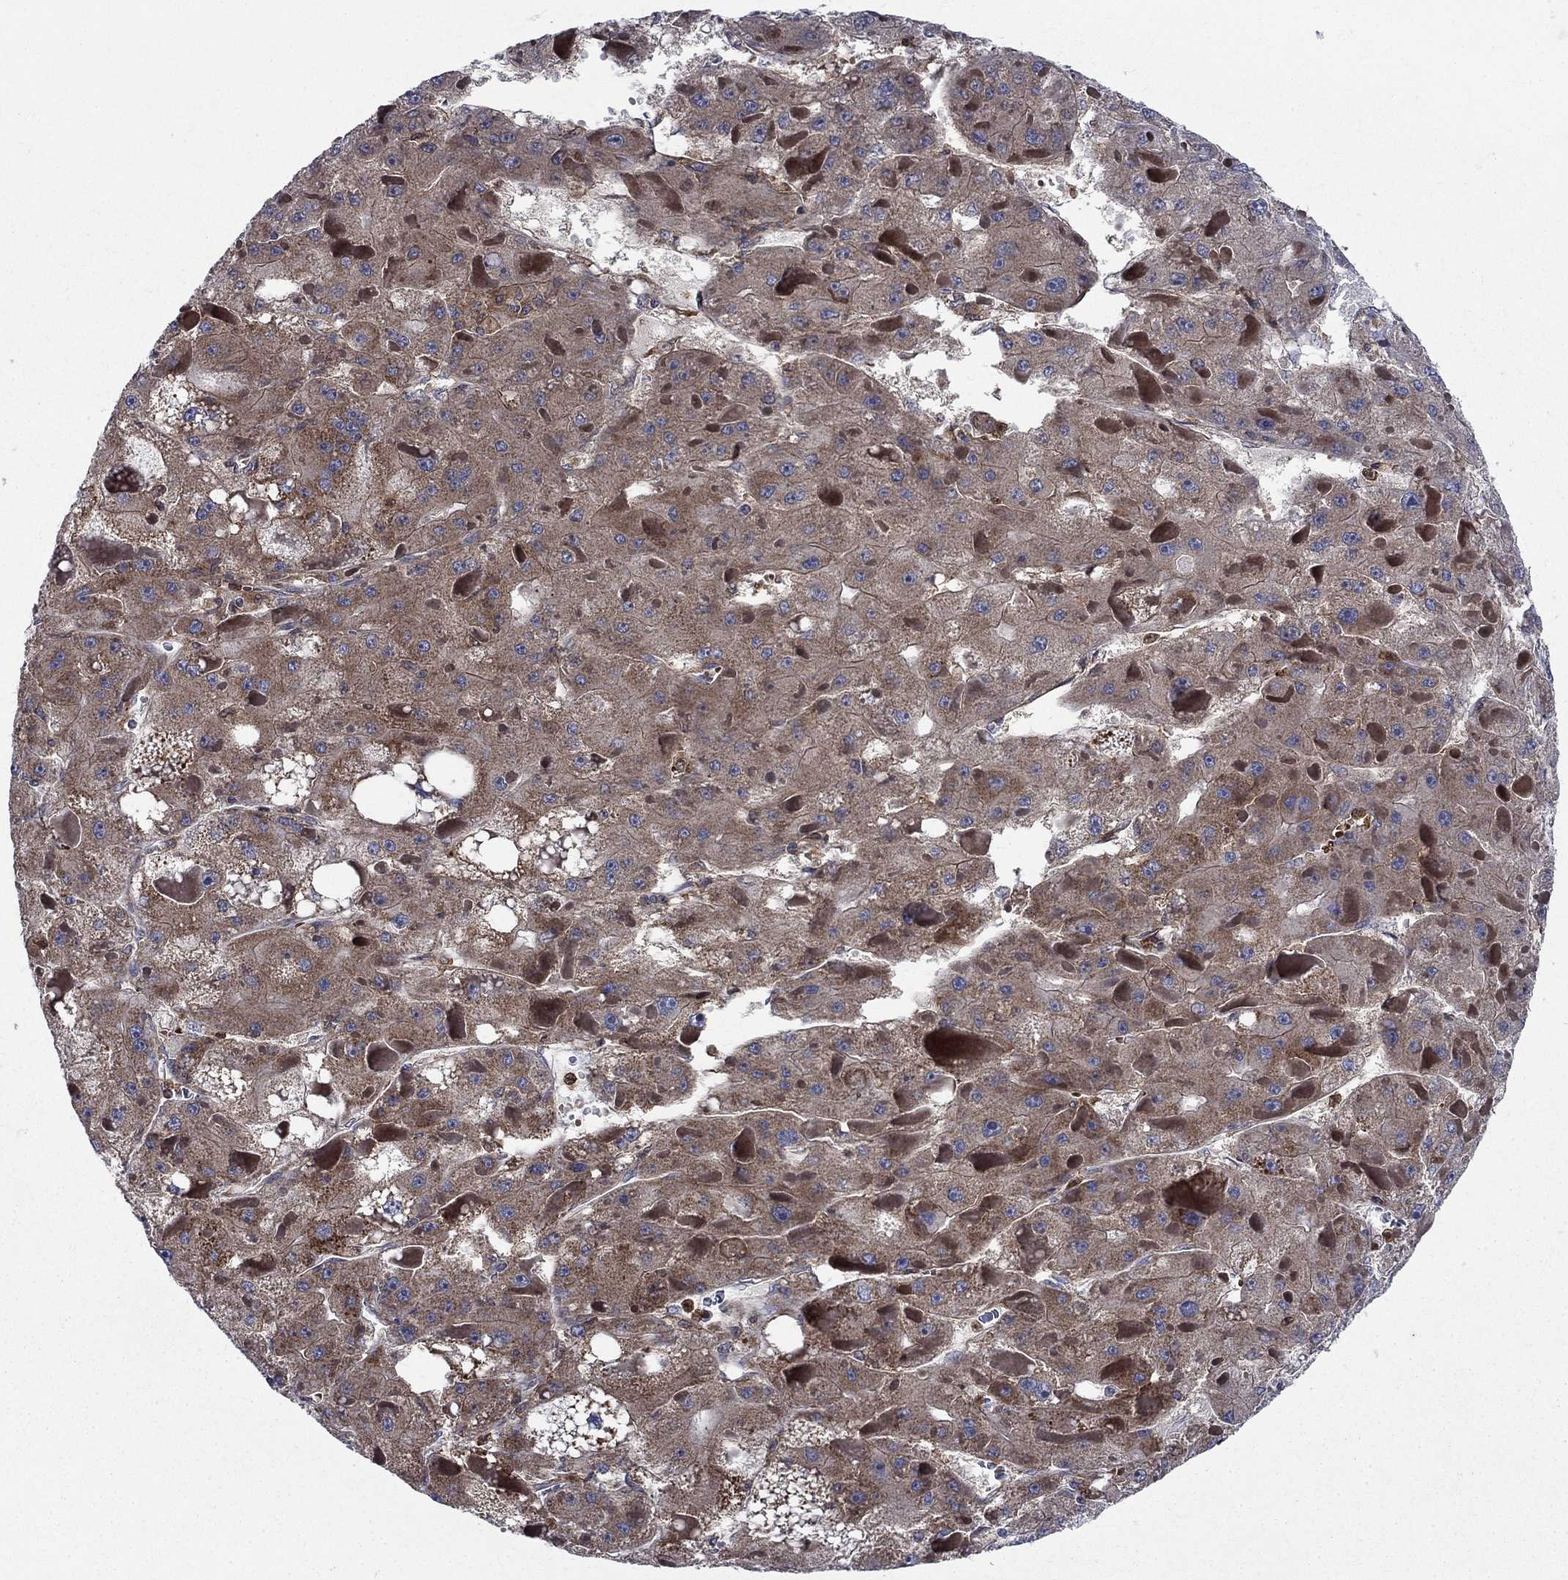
{"staining": {"intensity": "moderate", "quantity": "<25%", "location": "cytoplasmic/membranous"}, "tissue": "liver cancer", "cell_type": "Tumor cells", "image_type": "cancer", "snomed": [{"axis": "morphology", "description": "Carcinoma, Hepatocellular, NOS"}, {"axis": "topography", "description": "Liver"}], "caption": "Hepatocellular carcinoma (liver) stained with DAB (3,3'-diaminobenzidine) immunohistochemistry shows low levels of moderate cytoplasmic/membranous staining in about <25% of tumor cells.", "gene": "RNF19B", "patient": {"sex": "female", "age": 73}}